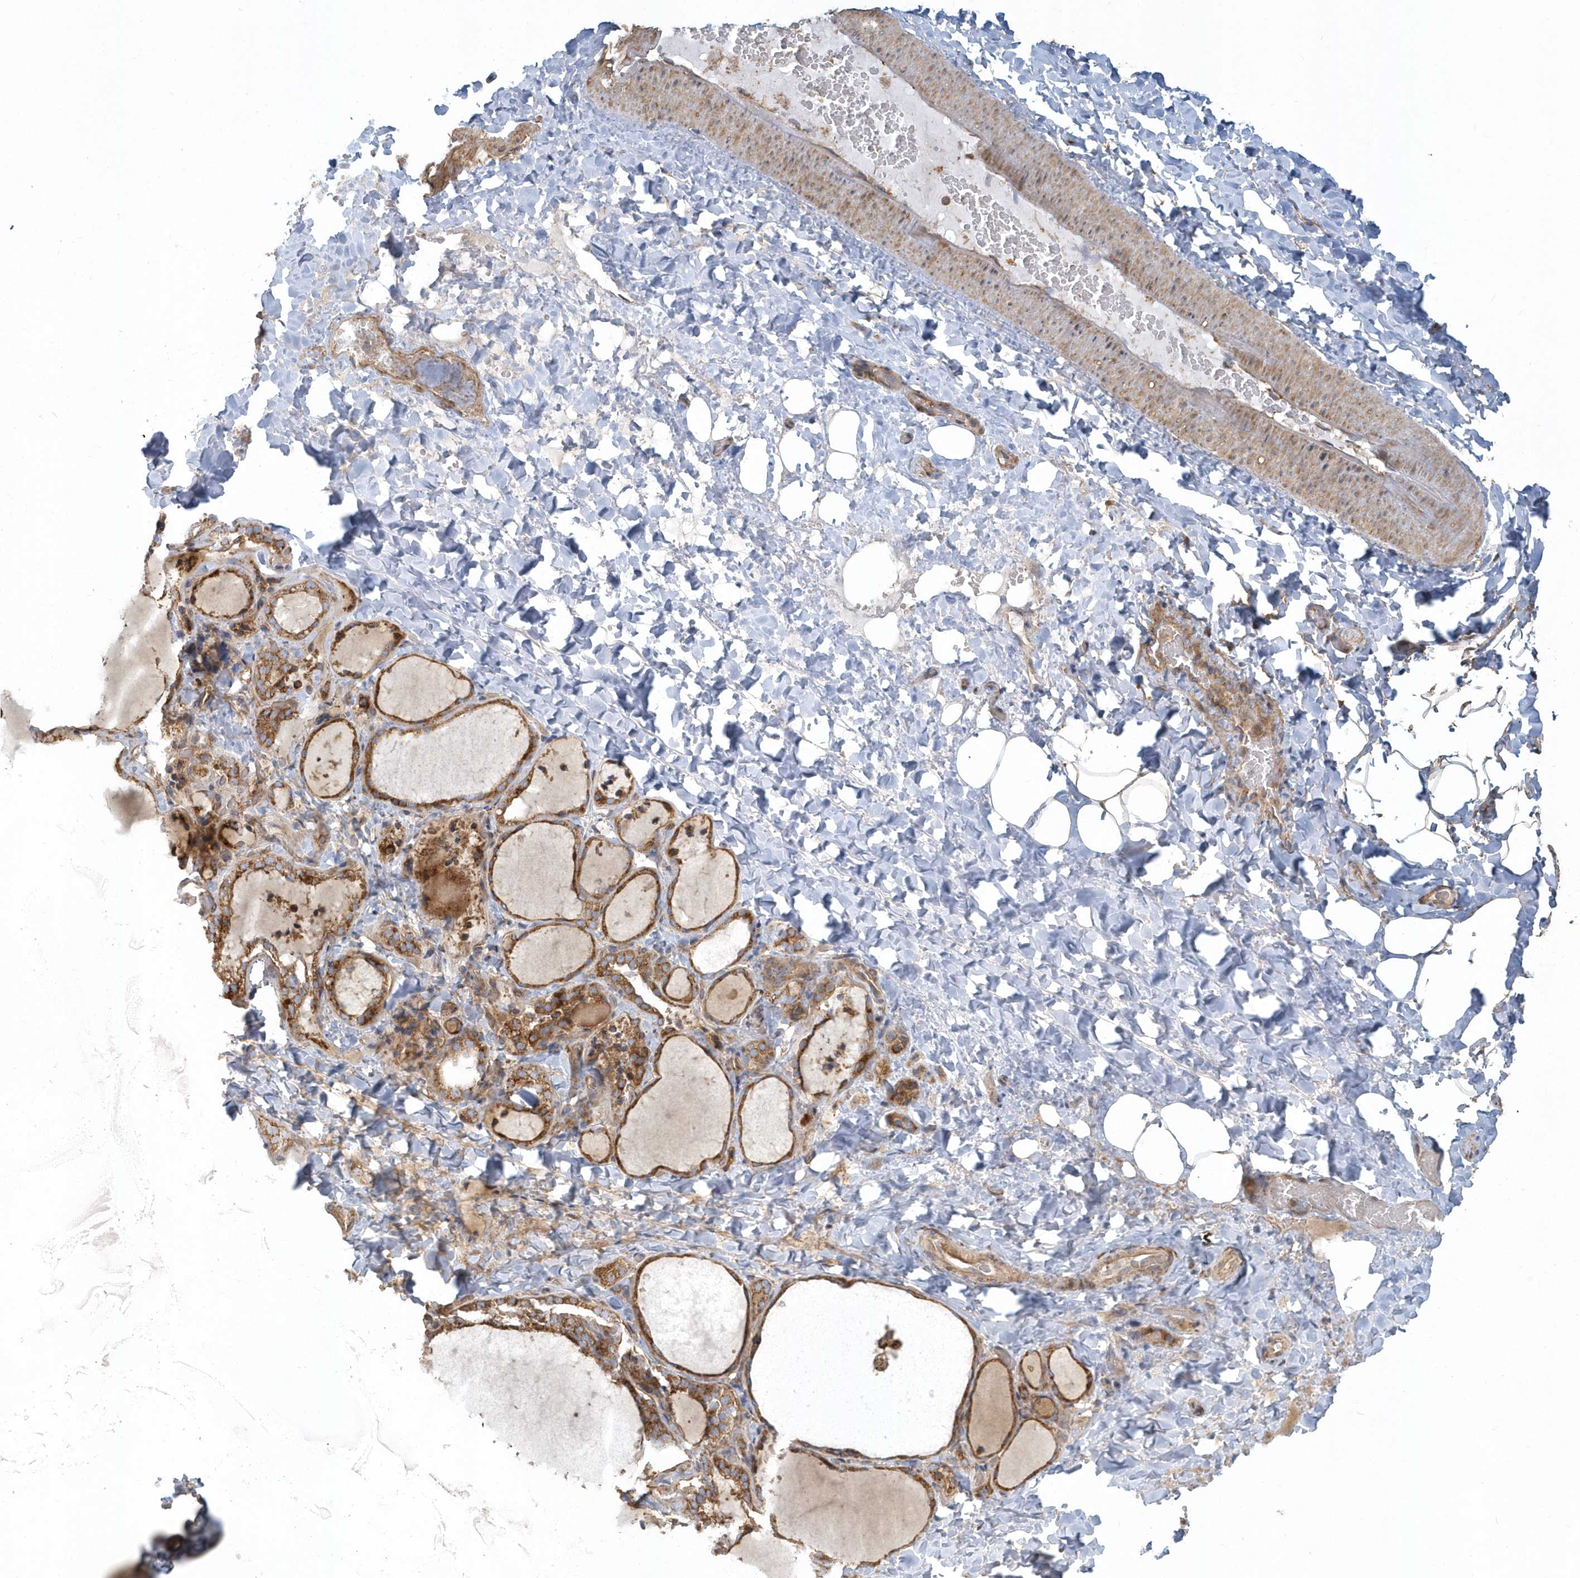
{"staining": {"intensity": "moderate", "quantity": ">75%", "location": "cytoplasmic/membranous"}, "tissue": "thyroid gland", "cell_type": "Glandular cells", "image_type": "normal", "snomed": [{"axis": "morphology", "description": "Normal tissue, NOS"}, {"axis": "topography", "description": "Thyroid gland"}], "caption": "Protein analysis of unremarkable thyroid gland demonstrates moderate cytoplasmic/membranous expression in approximately >75% of glandular cells.", "gene": "TRAIP", "patient": {"sex": "female", "age": 22}}